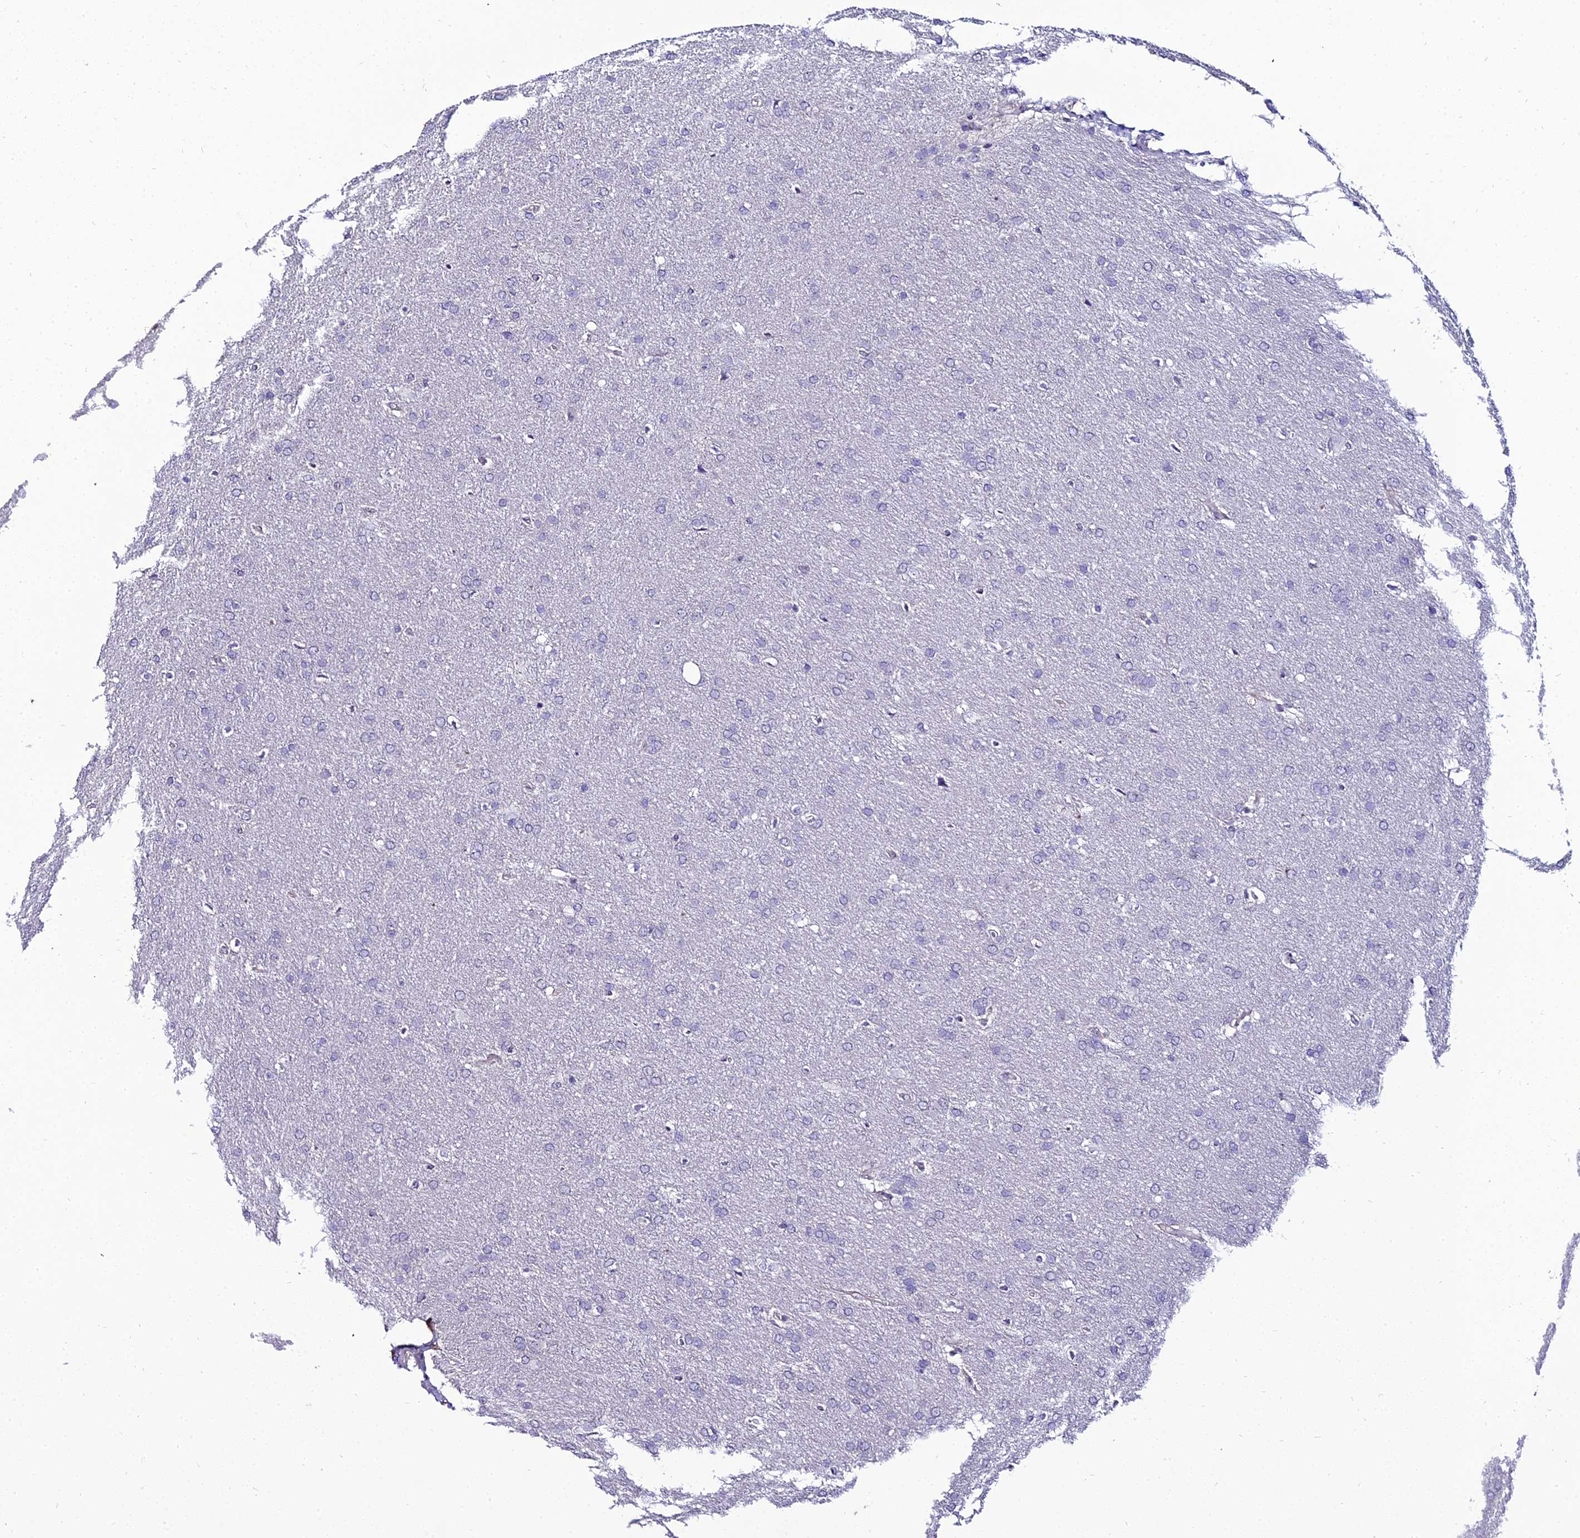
{"staining": {"intensity": "negative", "quantity": "none", "location": "none"}, "tissue": "glioma", "cell_type": "Tumor cells", "image_type": "cancer", "snomed": [{"axis": "morphology", "description": "Glioma, malignant, Low grade"}, {"axis": "topography", "description": "Brain"}], "caption": "This is an IHC photomicrograph of human glioma. There is no positivity in tumor cells.", "gene": "SHQ1", "patient": {"sex": "female", "age": 32}}